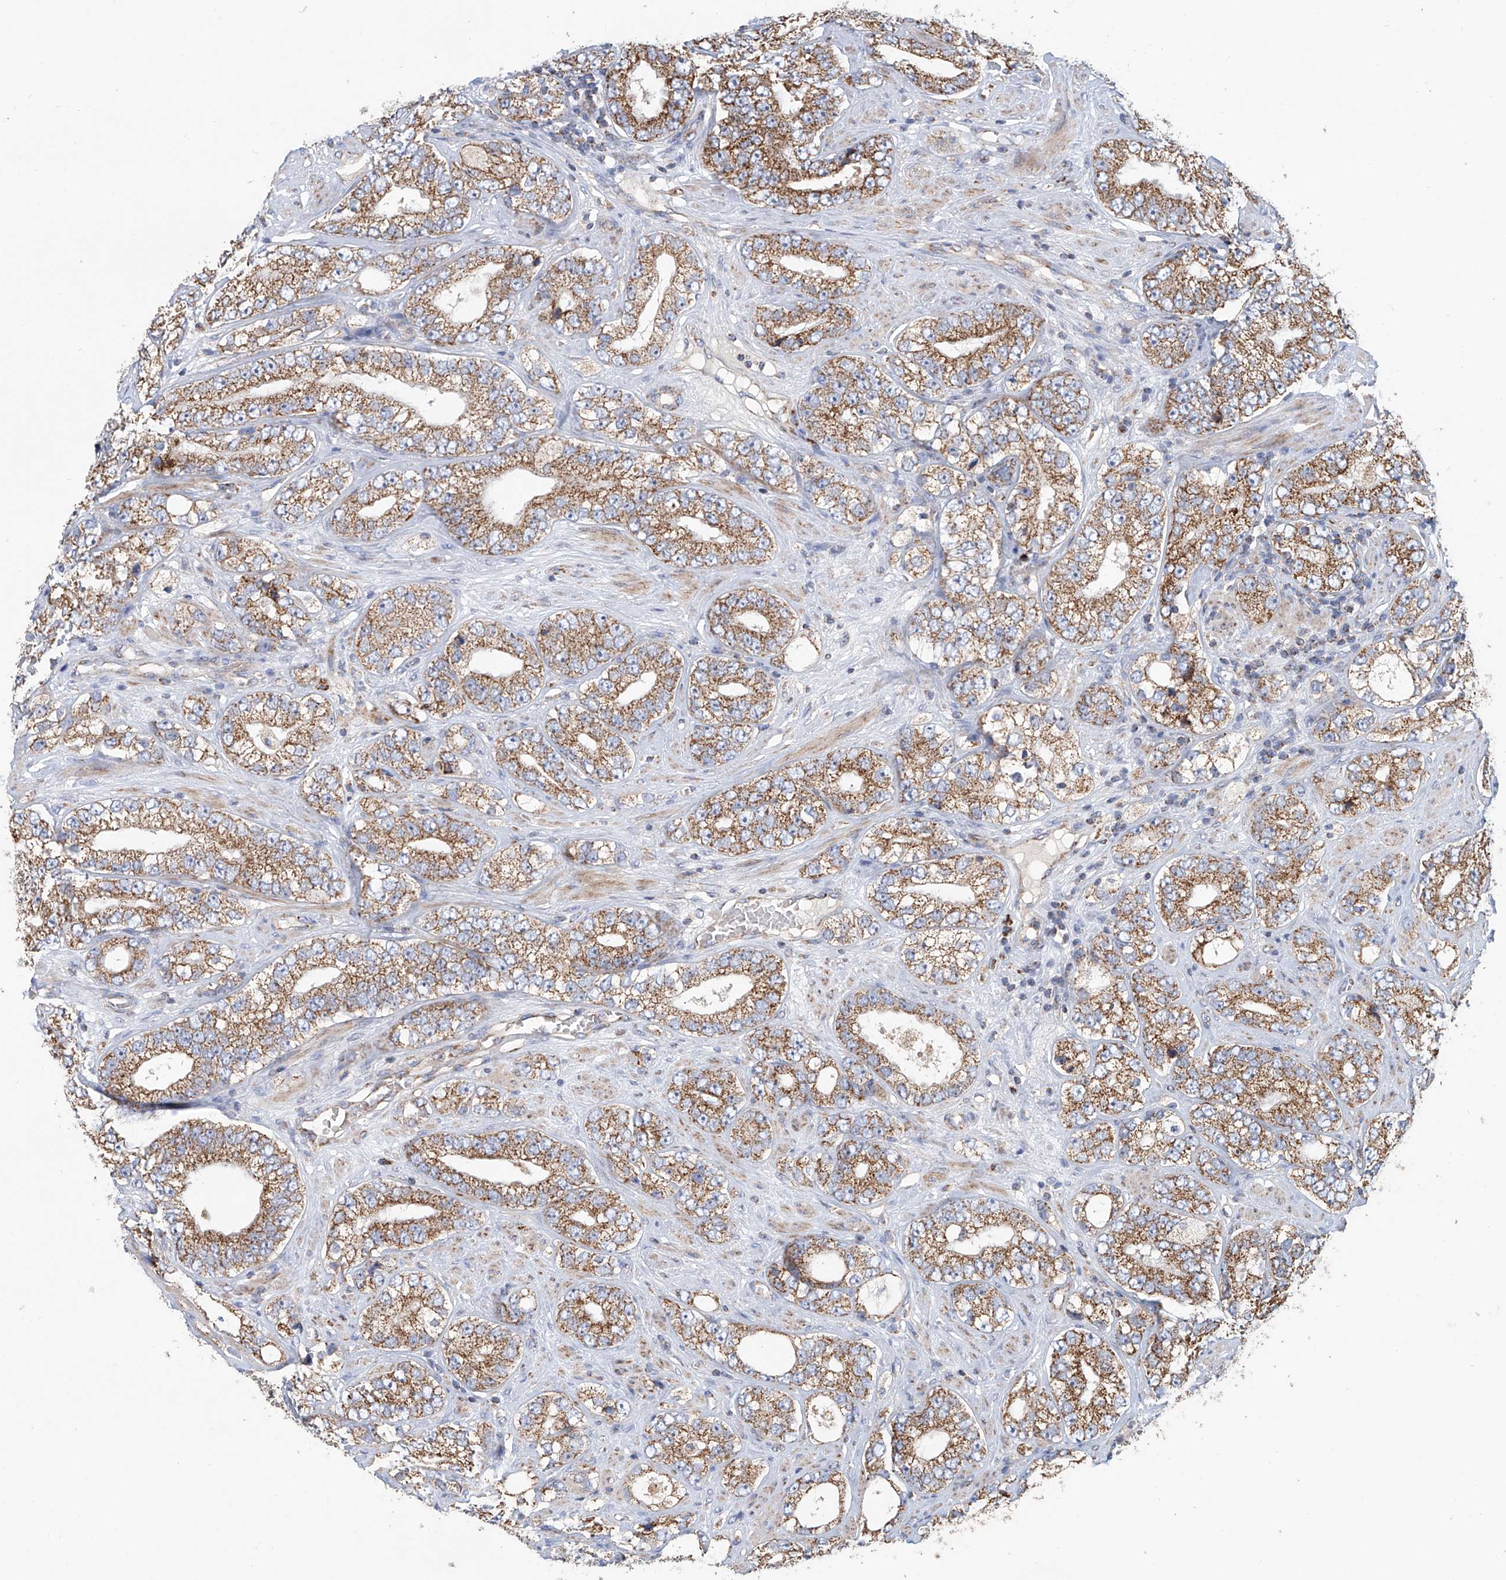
{"staining": {"intensity": "moderate", "quantity": ">75%", "location": "cytoplasmic/membranous"}, "tissue": "prostate cancer", "cell_type": "Tumor cells", "image_type": "cancer", "snomed": [{"axis": "morphology", "description": "Adenocarcinoma, High grade"}, {"axis": "topography", "description": "Prostate"}], "caption": "Immunohistochemistry (DAB) staining of prostate high-grade adenocarcinoma displays moderate cytoplasmic/membranous protein positivity in about >75% of tumor cells. (Stains: DAB (3,3'-diaminobenzidine) in brown, nuclei in blue, Microscopy: brightfield microscopy at high magnification).", "gene": "MCL1", "patient": {"sex": "male", "age": 56}}